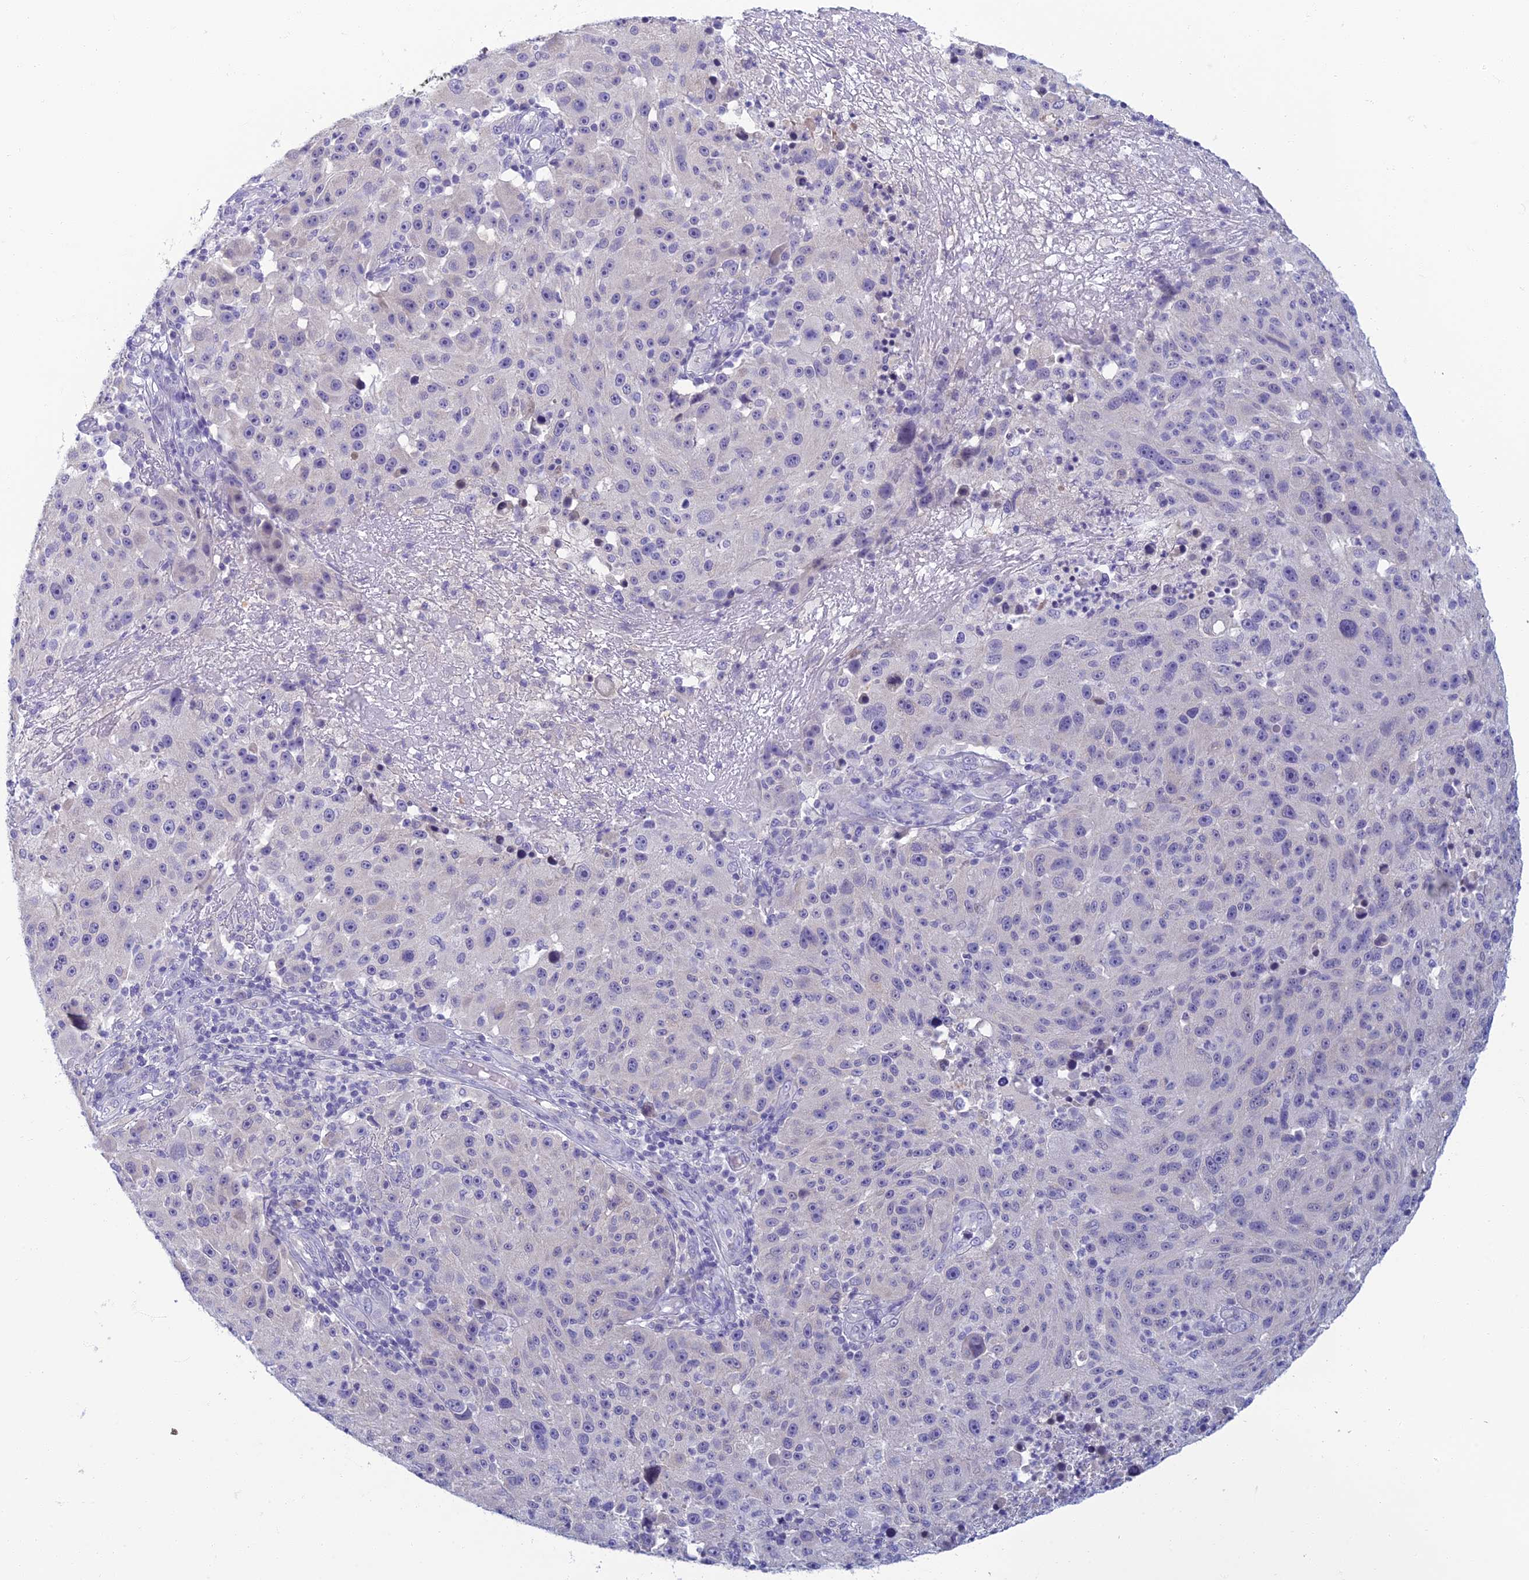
{"staining": {"intensity": "negative", "quantity": "none", "location": "none"}, "tissue": "melanoma", "cell_type": "Tumor cells", "image_type": "cancer", "snomed": [{"axis": "morphology", "description": "Malignant melanoma, NOS"}, {"axis": "topography", "description": "Skin"}], "caption": "Melanoma was stained to show a protein in brown. There is no significant expression in tumor cells. The staining was performed using DAB to visualize the protein expression in brown, while the nuclei were stained in blue with hematoxylin (Magnification: 20x).", "gene": "SLC25A41", "patient": {"sex": "male", "age": 53}}